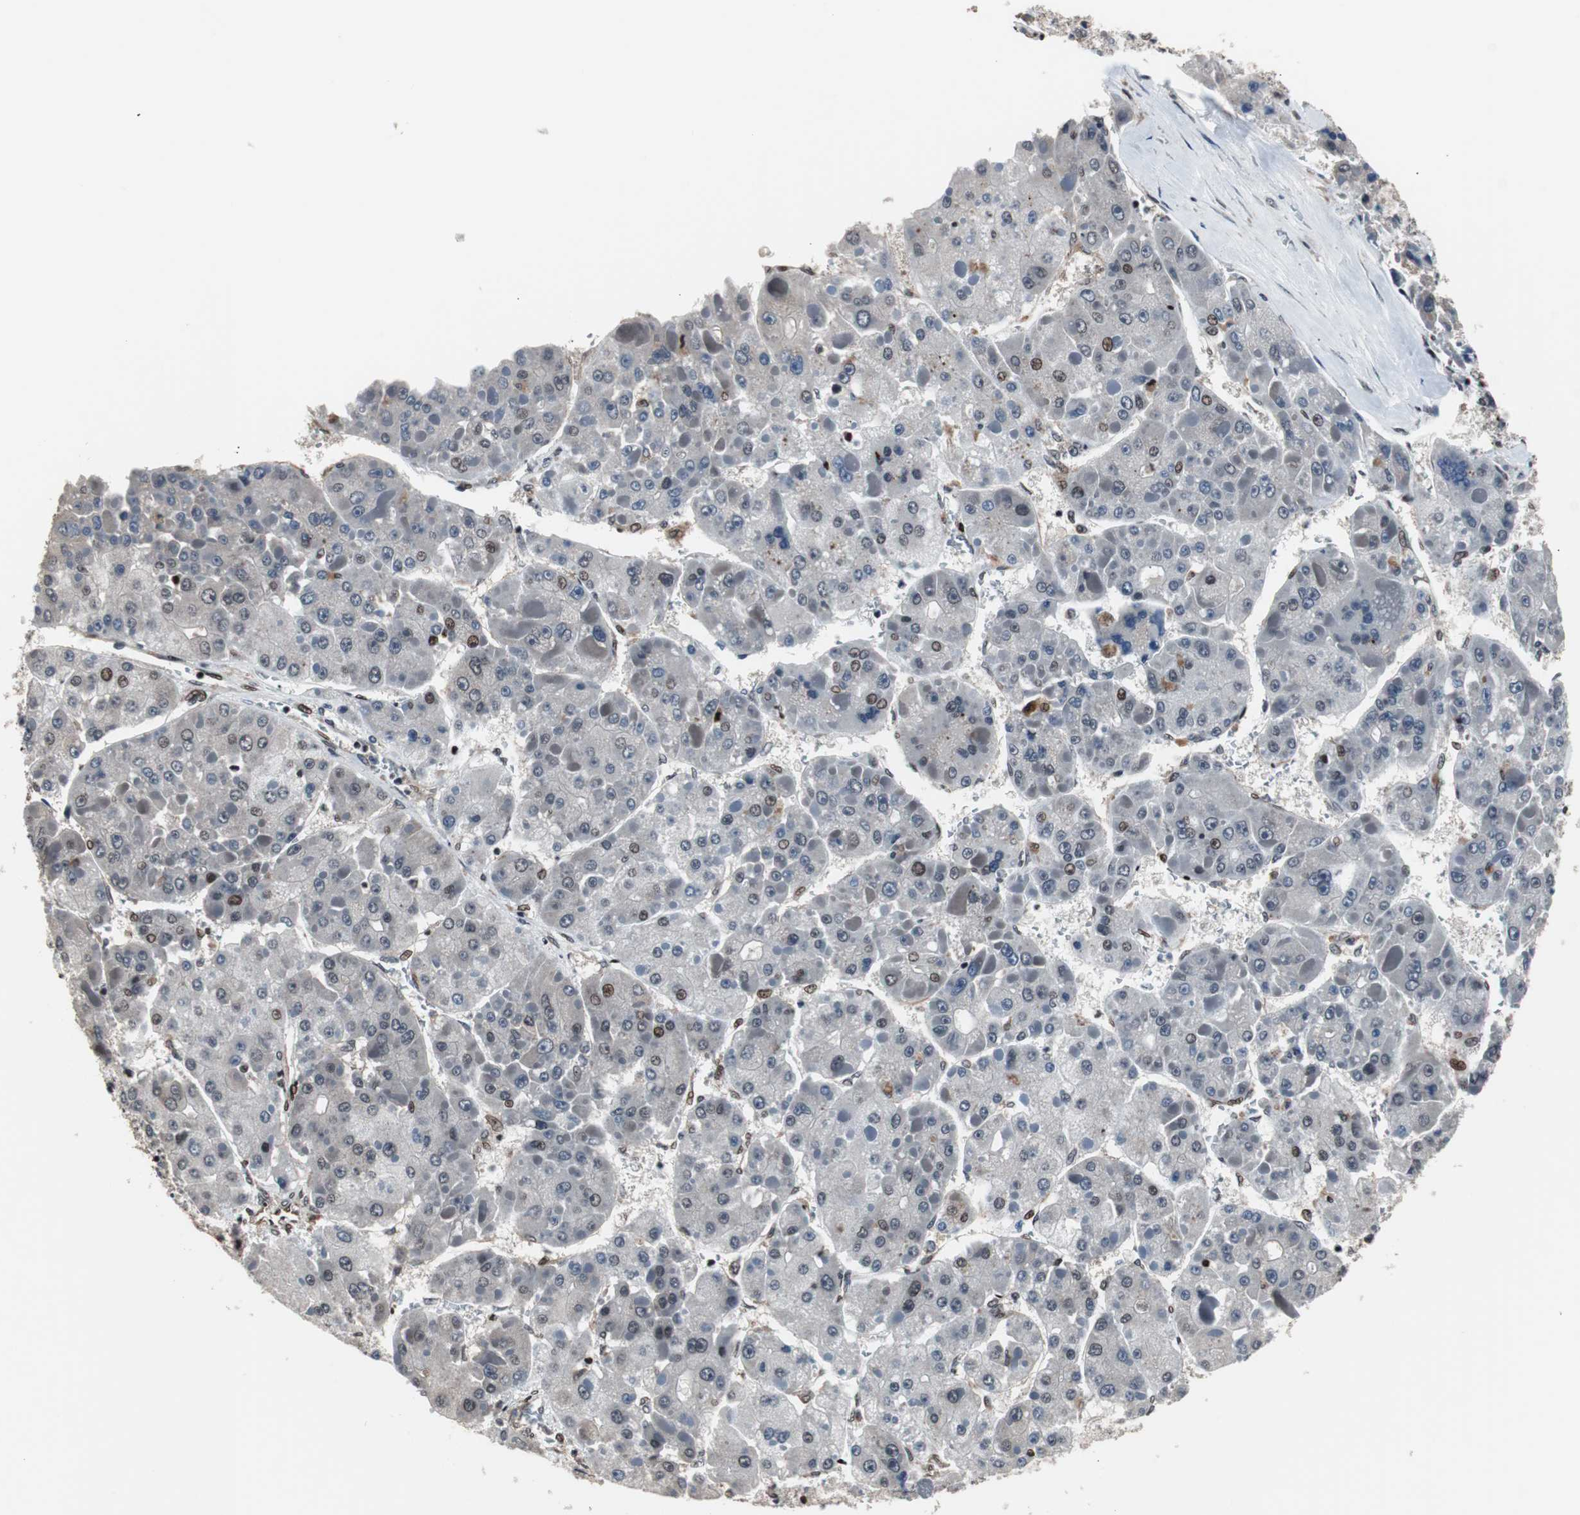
{"staining": {"intensity": "weak", "quantity": "<25%", "location": "nuclear"}, "tissue": "liver cancer", "cell_type": "Tumor cells", "image_type": "cancer", "snomed": [{"axis": "morphology", "description": "Carcinoma, Hepatocellular, NOS"}, {"axis": "topography", "description": "Liver"}], "caption": "Liver cancer (hepatocellular carcinoma) was stained to show a protein in brown. There is no significant positivity in tumor cells. Brightfield microscopy of IHC stained with DAB (3,3'-diaminobenzidine) (brown) and hematoxylin (blue), captured at high magnification.", "gene": "POGZ", "patient": {"sex": "female", "age": 73}}